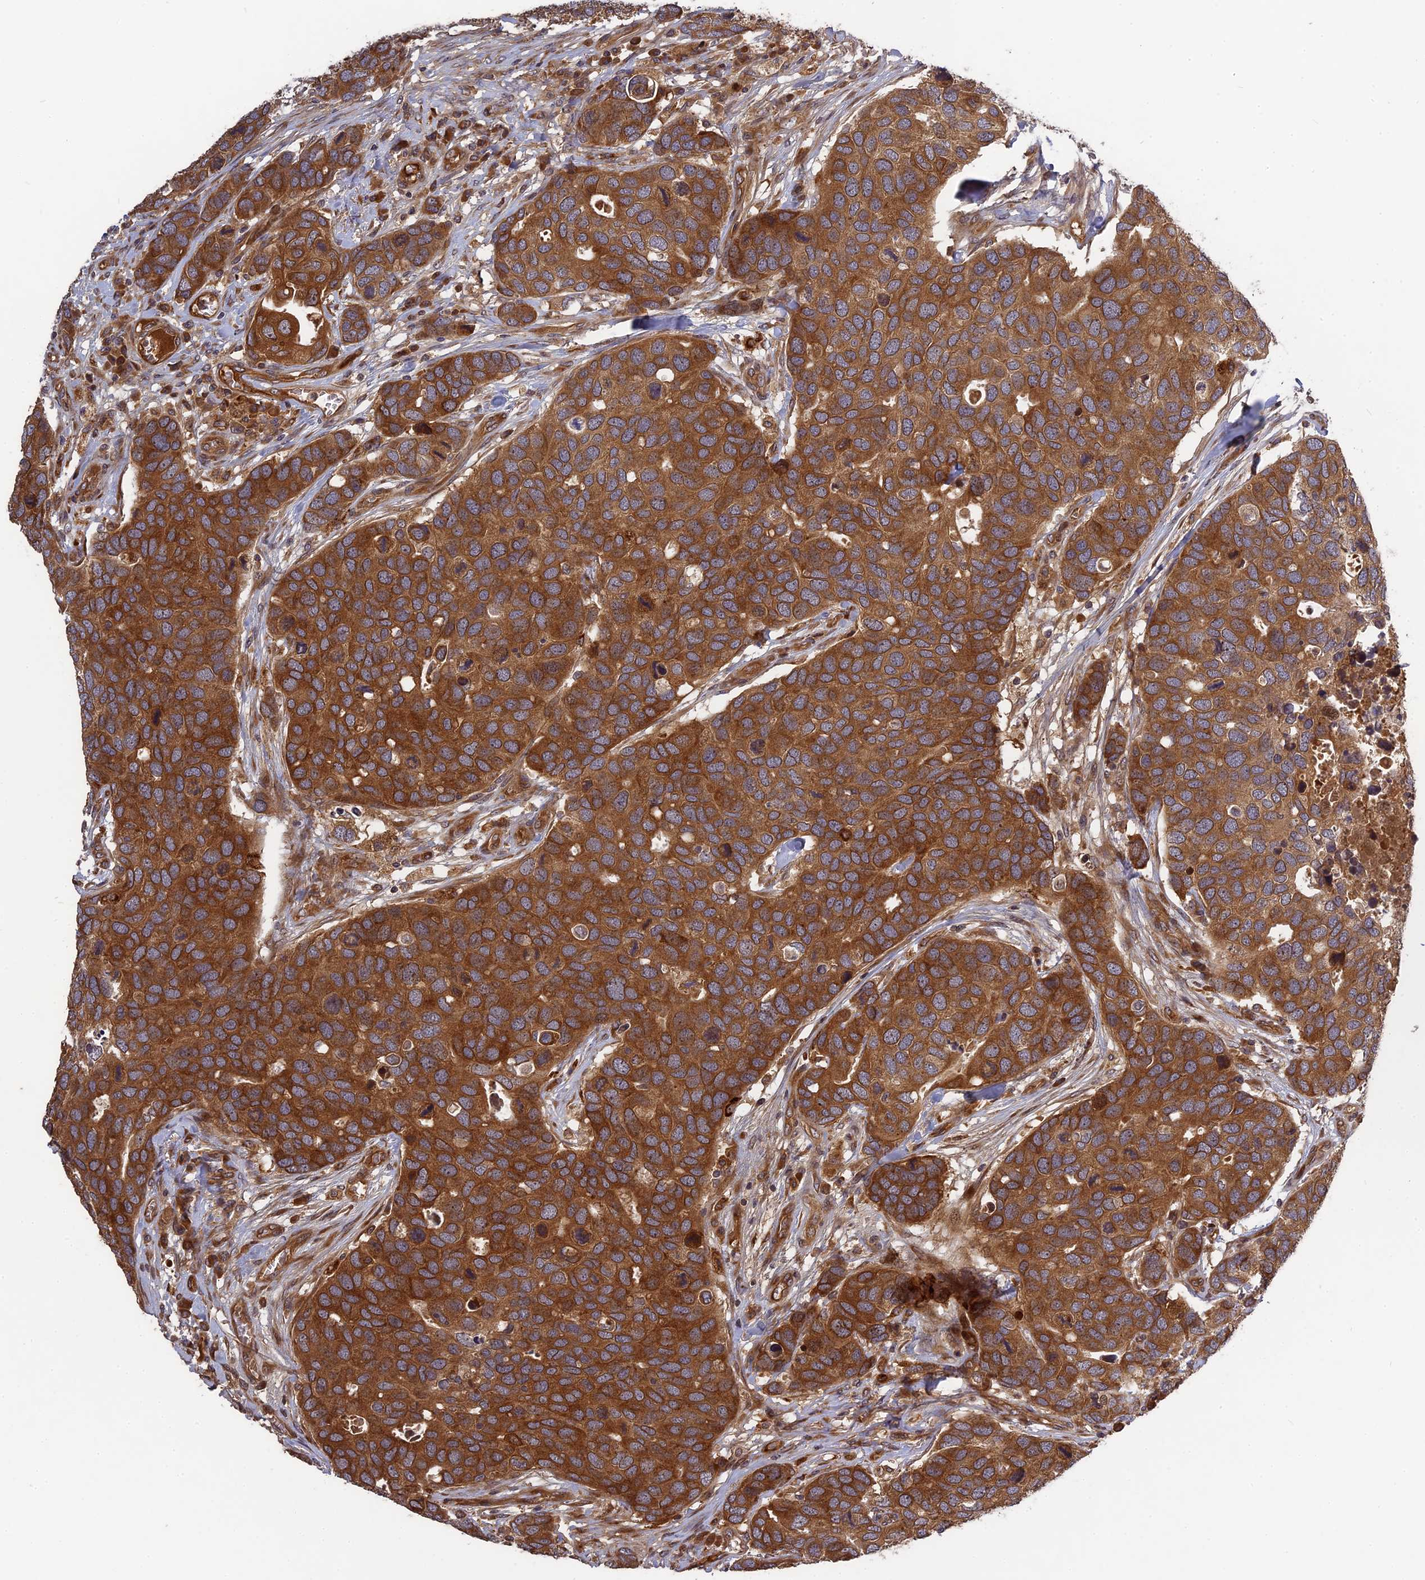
{"staining": {"intensity": "strong", "quantity": ">75%", "location": "cytoplasmic/membranous"}, "tissue": "breast cancer", "cell_type": "Tumor cells", "image_type": "cancer", "snomed": [{"axis": "morphology", "description": "Duct carcinoma"}, {"axis": "topography", "description": "Breast"}], "caption": "Immunohistochemistry of breast cancer exhibits high levels of strong cytoplasmic/membranous expression in approximately >75% of tumor cells.", "gene": "TMUB2", "patient": {"sex": "female", "age": 83}}